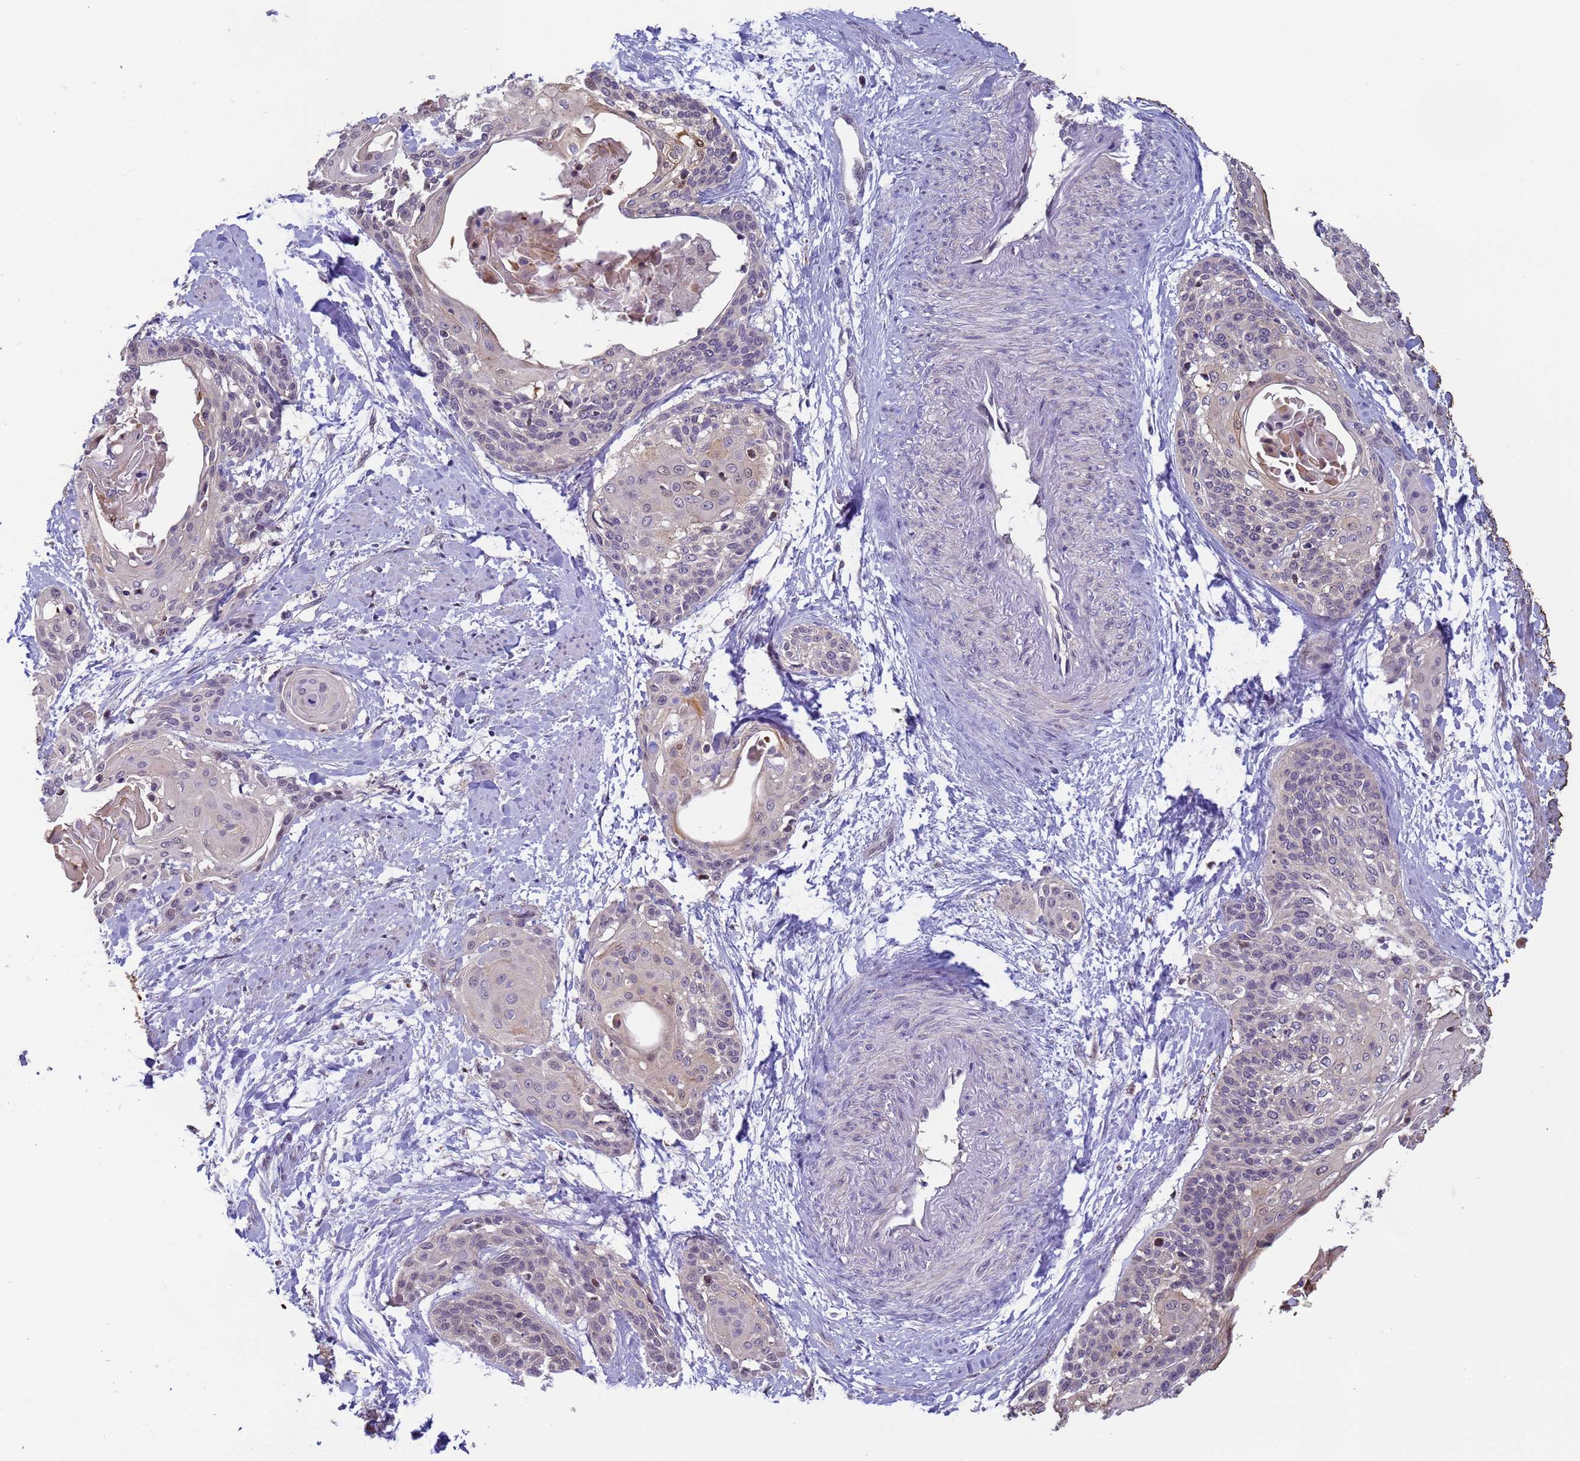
{"staining": {"intensity": "weak", "quantity": "<25%", "location": "cytoplasmic/membranous"}, "tissue": "cervical cancer", "cell_type": "Tumor cells", "image_type": "cancer", "snomed": [{"axis": "morphology", "description": "Squamous cell carcinoma, NOS"}, {"axis": "topography", "description": "Cervix"}], "caption": "Human squamous cell carcinoma (cervical) stained for a protein using immunohistochemistry displays no staining in tumor cells.", "gene": "VWA3A", "patient": {"sex": "female", "age": 57}}